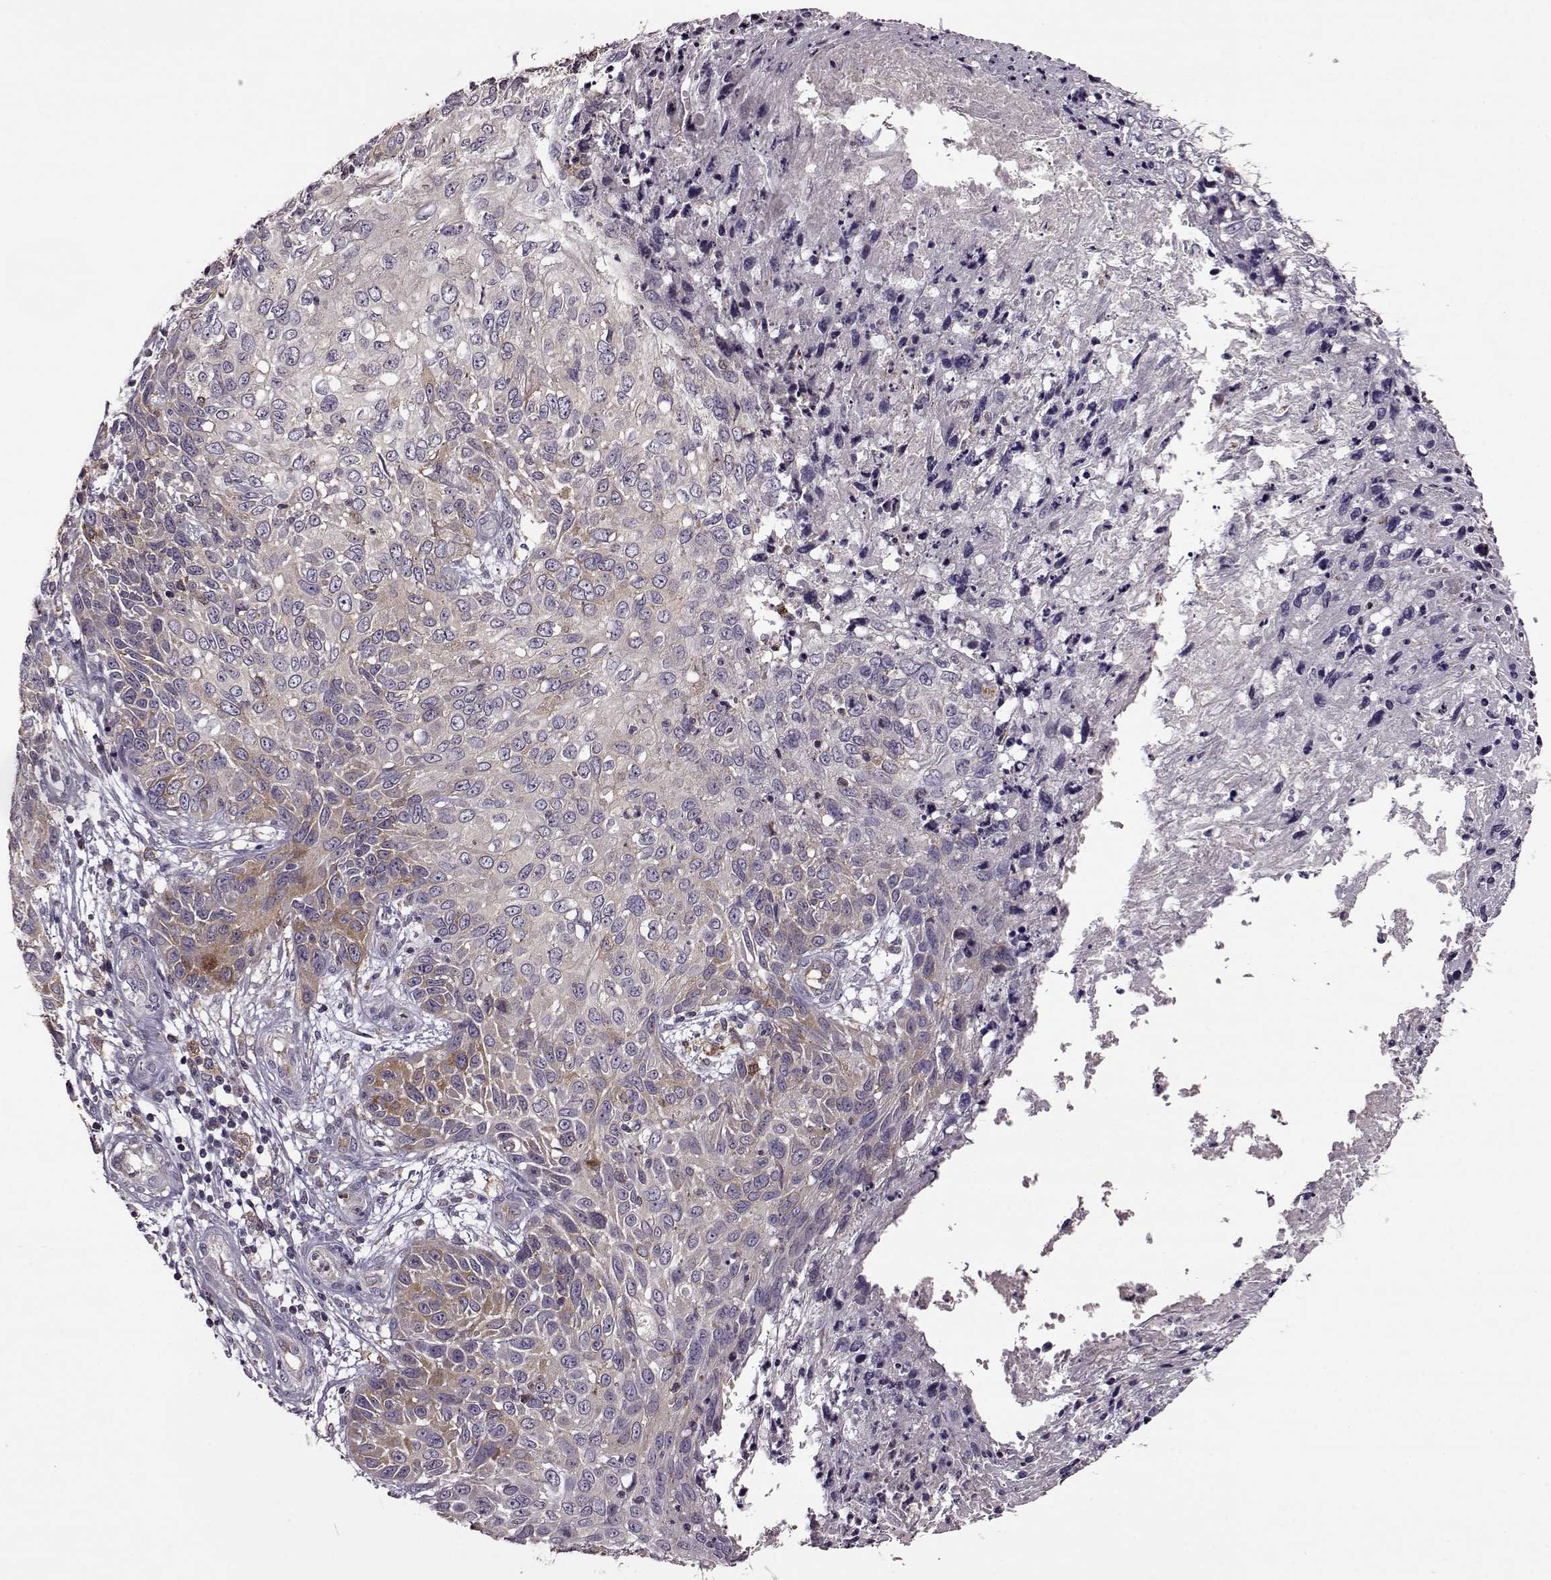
{"staining": {"intensity": "moderate", "quantity": "<25%", "location": "cytoplasmic/membranous"}, "tissue": "skin cancer", "cell_type": "Tumor cells", "image_type": "cancer", "snomed": [{"axis": "morphology", "description": "Squamous cell carcinoma, NOS"}, {"axis": "topography", "description": "Skin"}], "caption": "A low amount of moderate cytoplasmic/membranous staining is identified in approximately <25% of tumor cells in squamous cell carcinoma (skin) tissue.", "gene": "MTSS1", "patient": {"sex": "male", "age": 92}}